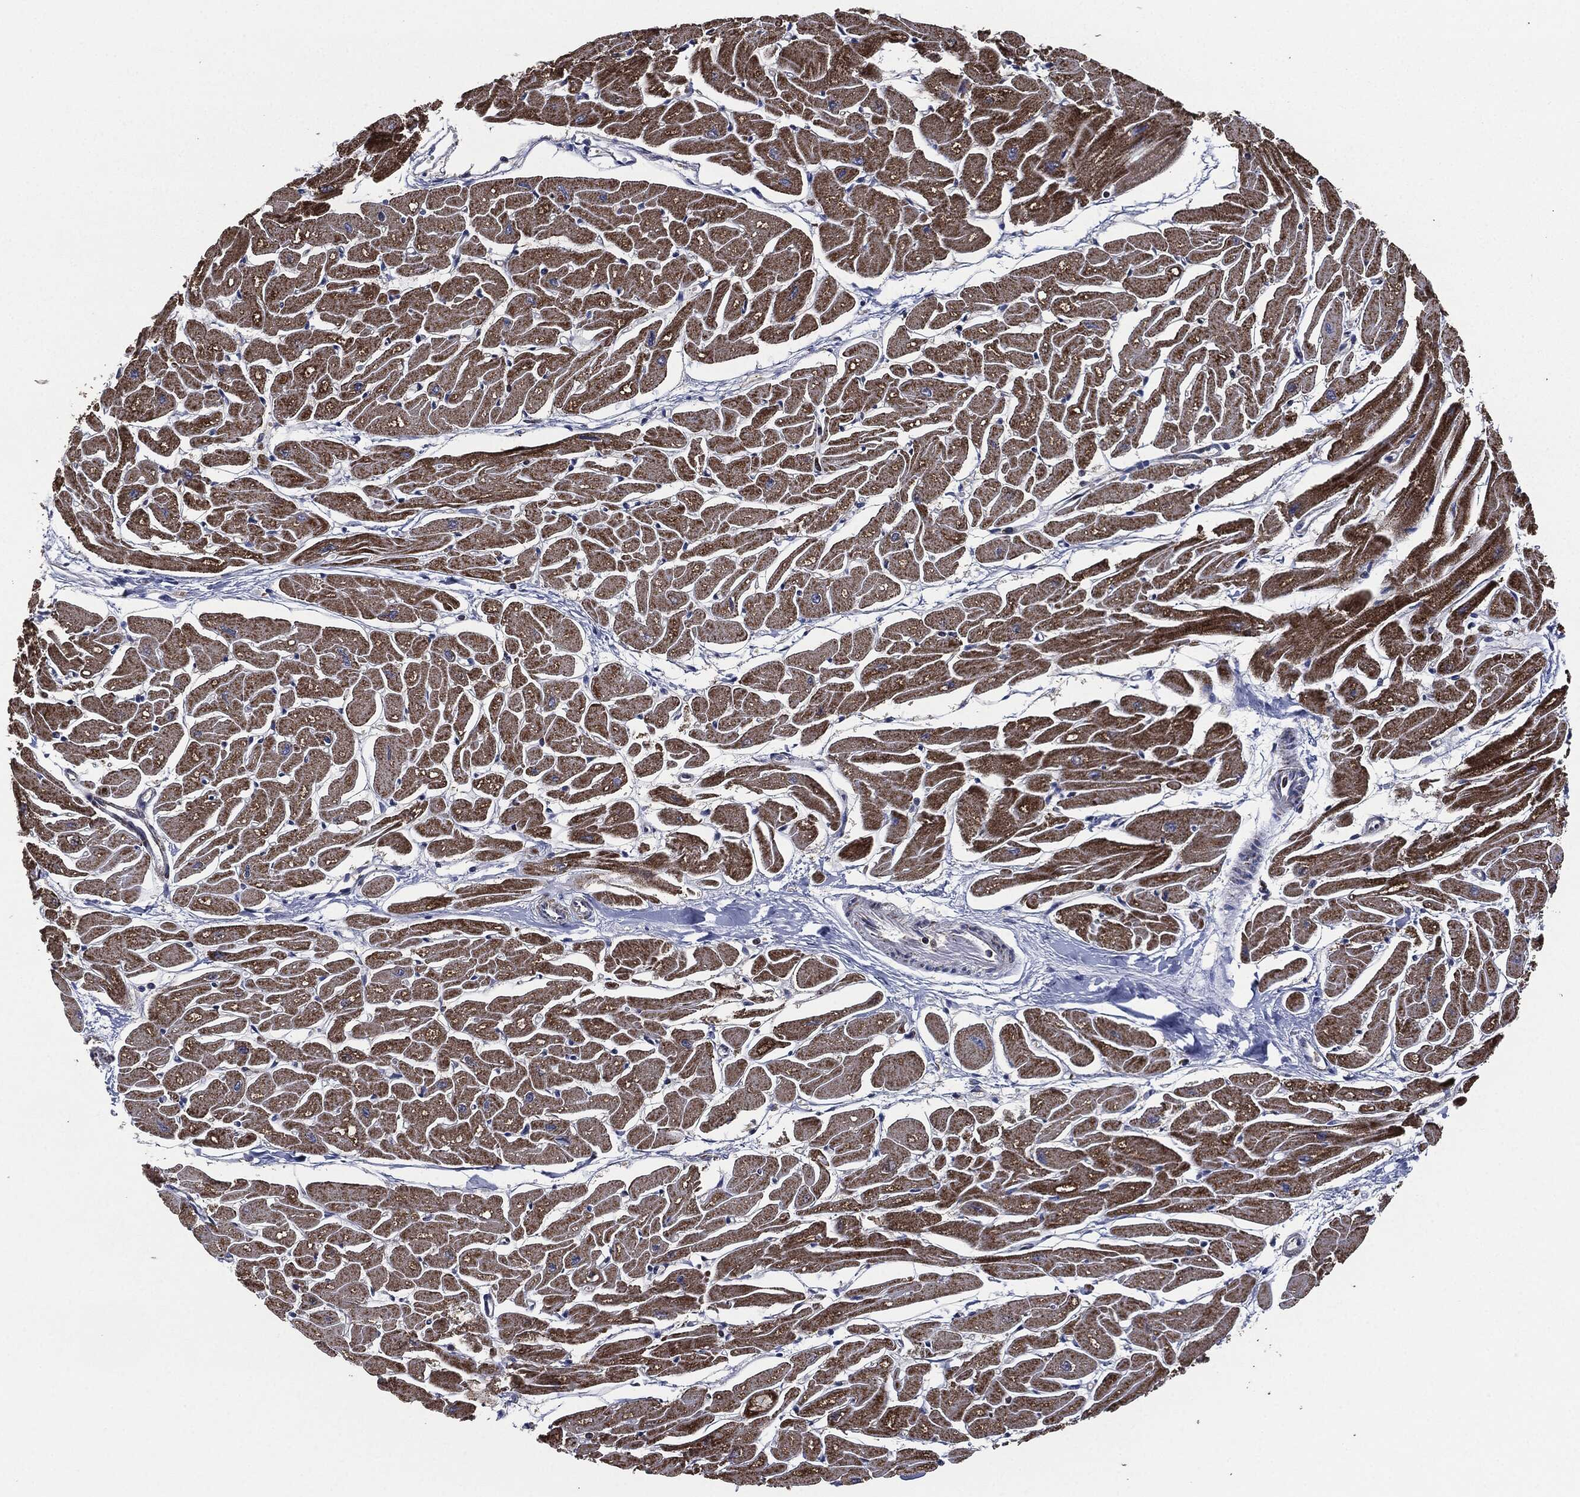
{"staining": {"intensity": "strong", "quantity": ">75%", "location": "cytoplasmic/membranous"}, "tissue": "heart muscle", "cell_type": "Cardiomyocytes", "image_type": "normal", "snomed": [{"axis": "morphology", "description": "Normal tissue, NOS"}, {"axis": "topography", "description": "Heart"}], "caption": "Cardiomyocytes demonstrate high levels of strong cytoplasmic/membranous positivity in approximately >75% of cells in unremarkable human heart muscle. The protein of interest is shown in brown color, while the nuclei are stained blue.", "gene": "NDUFV2", "patient": {"sex": "male", "age": 57}}